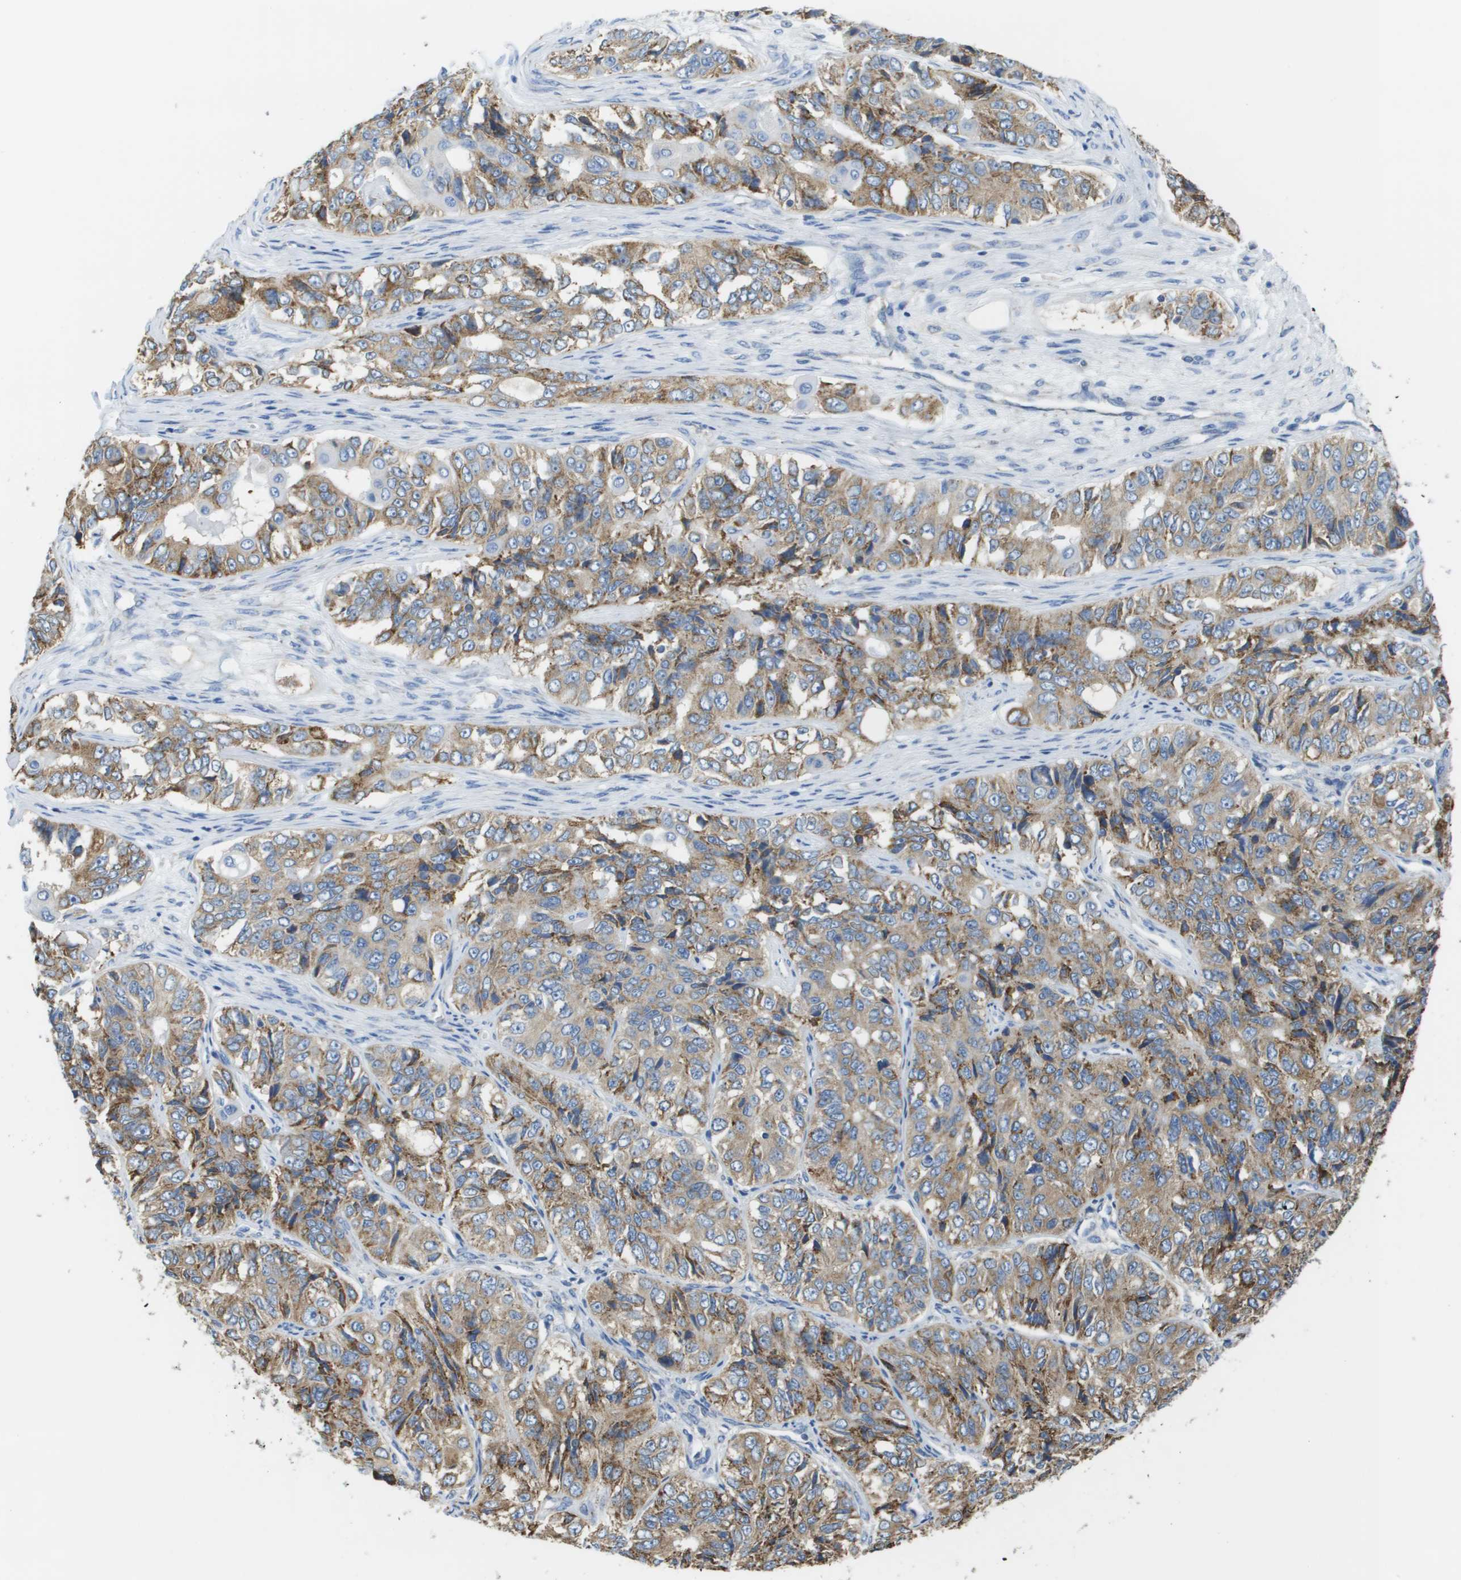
{"staining": {"intensity": "moderate", "quantity": ">75%", "location": "cytoplasmic/membranous"}, "tissue": "ovarian cancer", "cell_type": "Tumor cells", "image_type": "cancer", "snomed": [{"axis": "morphology", "description": "Carcinoma, endometroid"}, {"axis": "topography", "description": "Ovary"}], "caption": "The micrograph displays immunohistochemical staining of ovarian cancer (endometroid carcinoma). There is moderate cytoplasmic/membranous expression is present in approximately >75% of tumor cells. Nuclei are stained in blue.", "gene": "SDR42E1", "patient": {"sex": "female", "age": 51}}